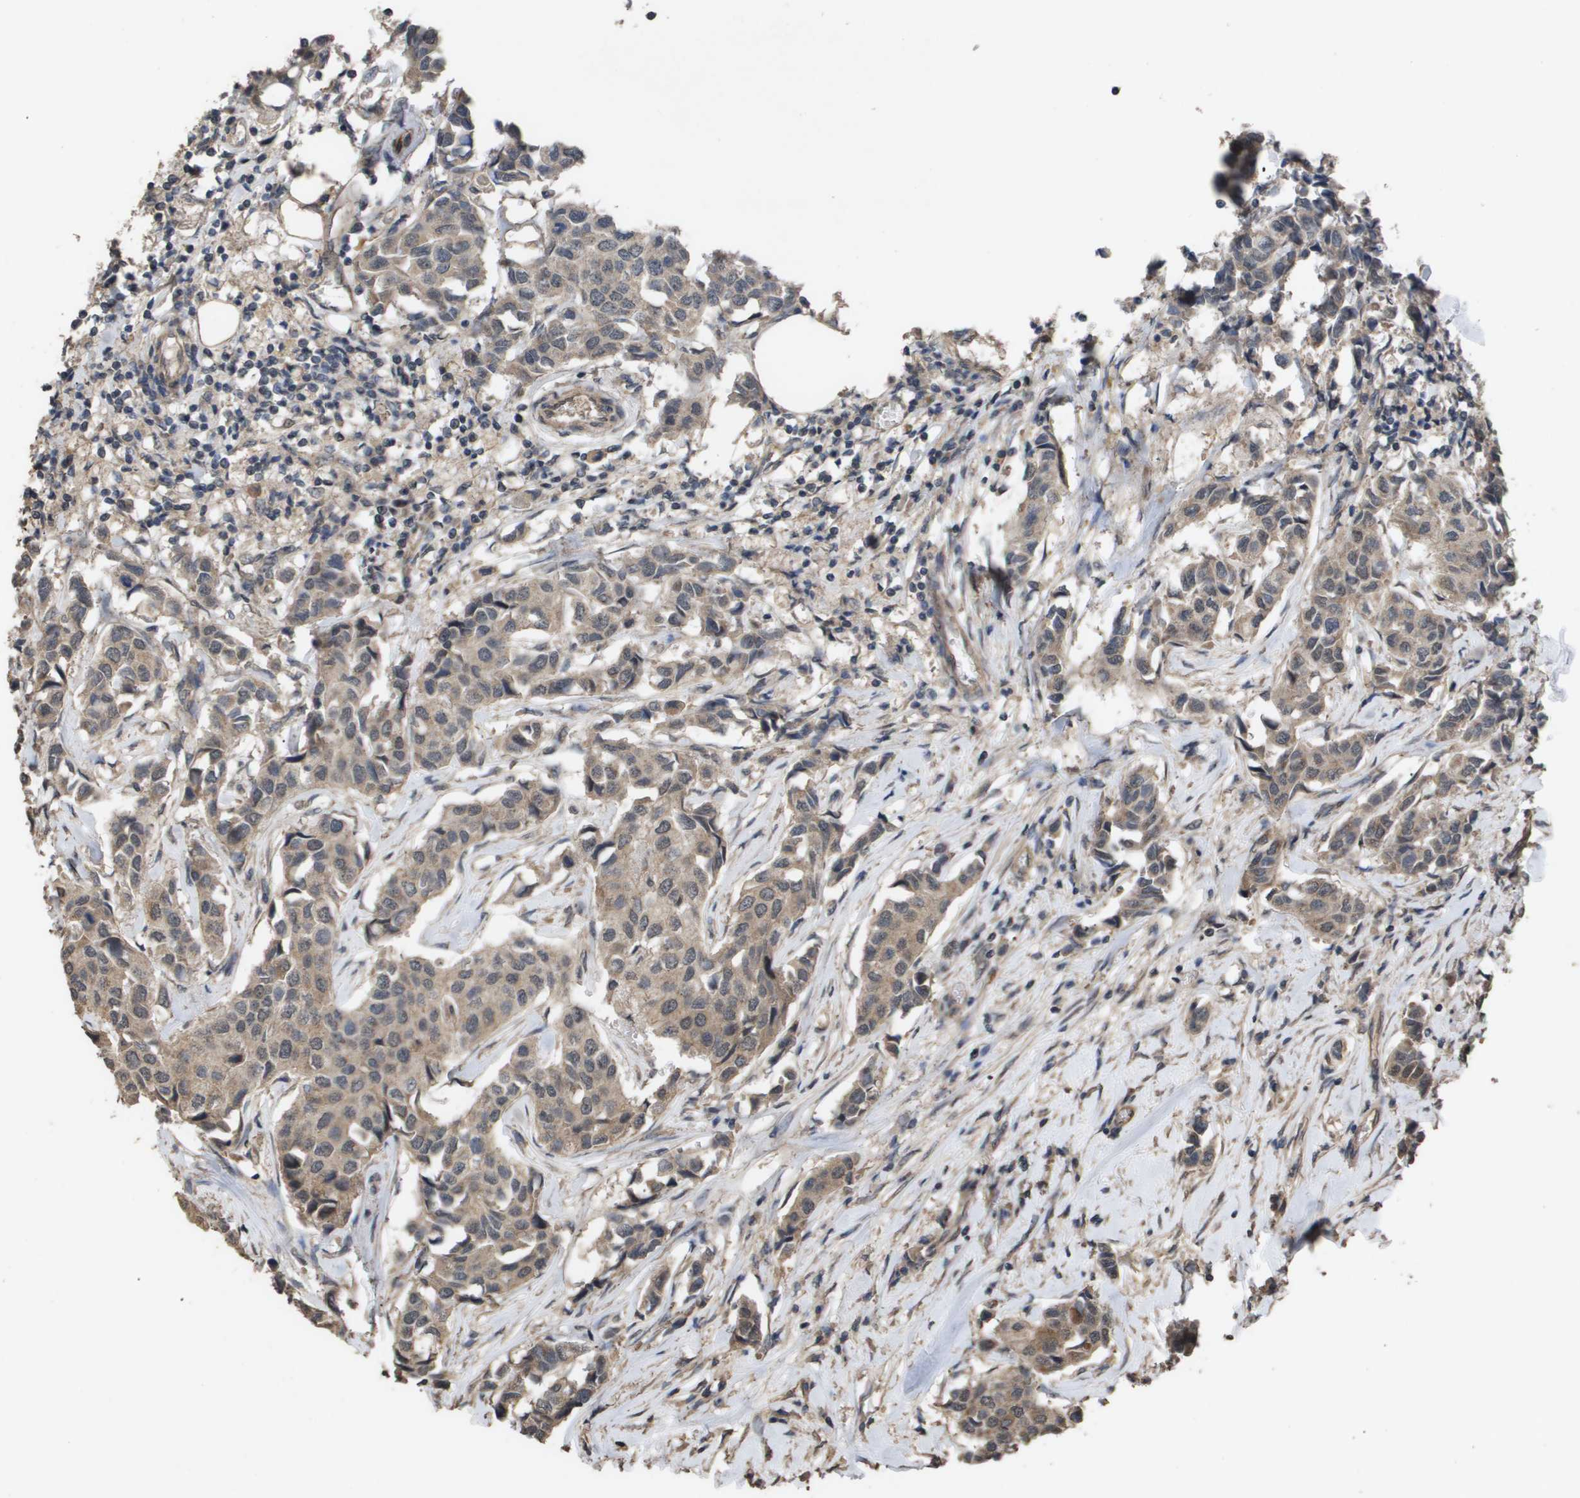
{"staining": {"intensity": "weak", "quantity": ">75%", "location": "cytoplasmic/membranous"}, "tissue": "breast cancer", "cell_type": "Tumor cells", "image_type": "cancer", "snomed": [{"axis": "morphology", "description": "Duct carcinoma"}, {"axis": "topography", "description": "Breast"}], "caption": "An immunohistochemistry (IHC) image of neoplastic tissue is shown. Protein staining in brown labels weak cytoplasmic/membranous positivity in breast cancer (infiltrating ductal carcinoma) within tumor cells. The staining was performed using DAB, with brown indicating positive protein expression. Nuclei are stained blue with hematoxylin.", "gene": "CUL5", "patient": {"sex": "female", "age": 80}}